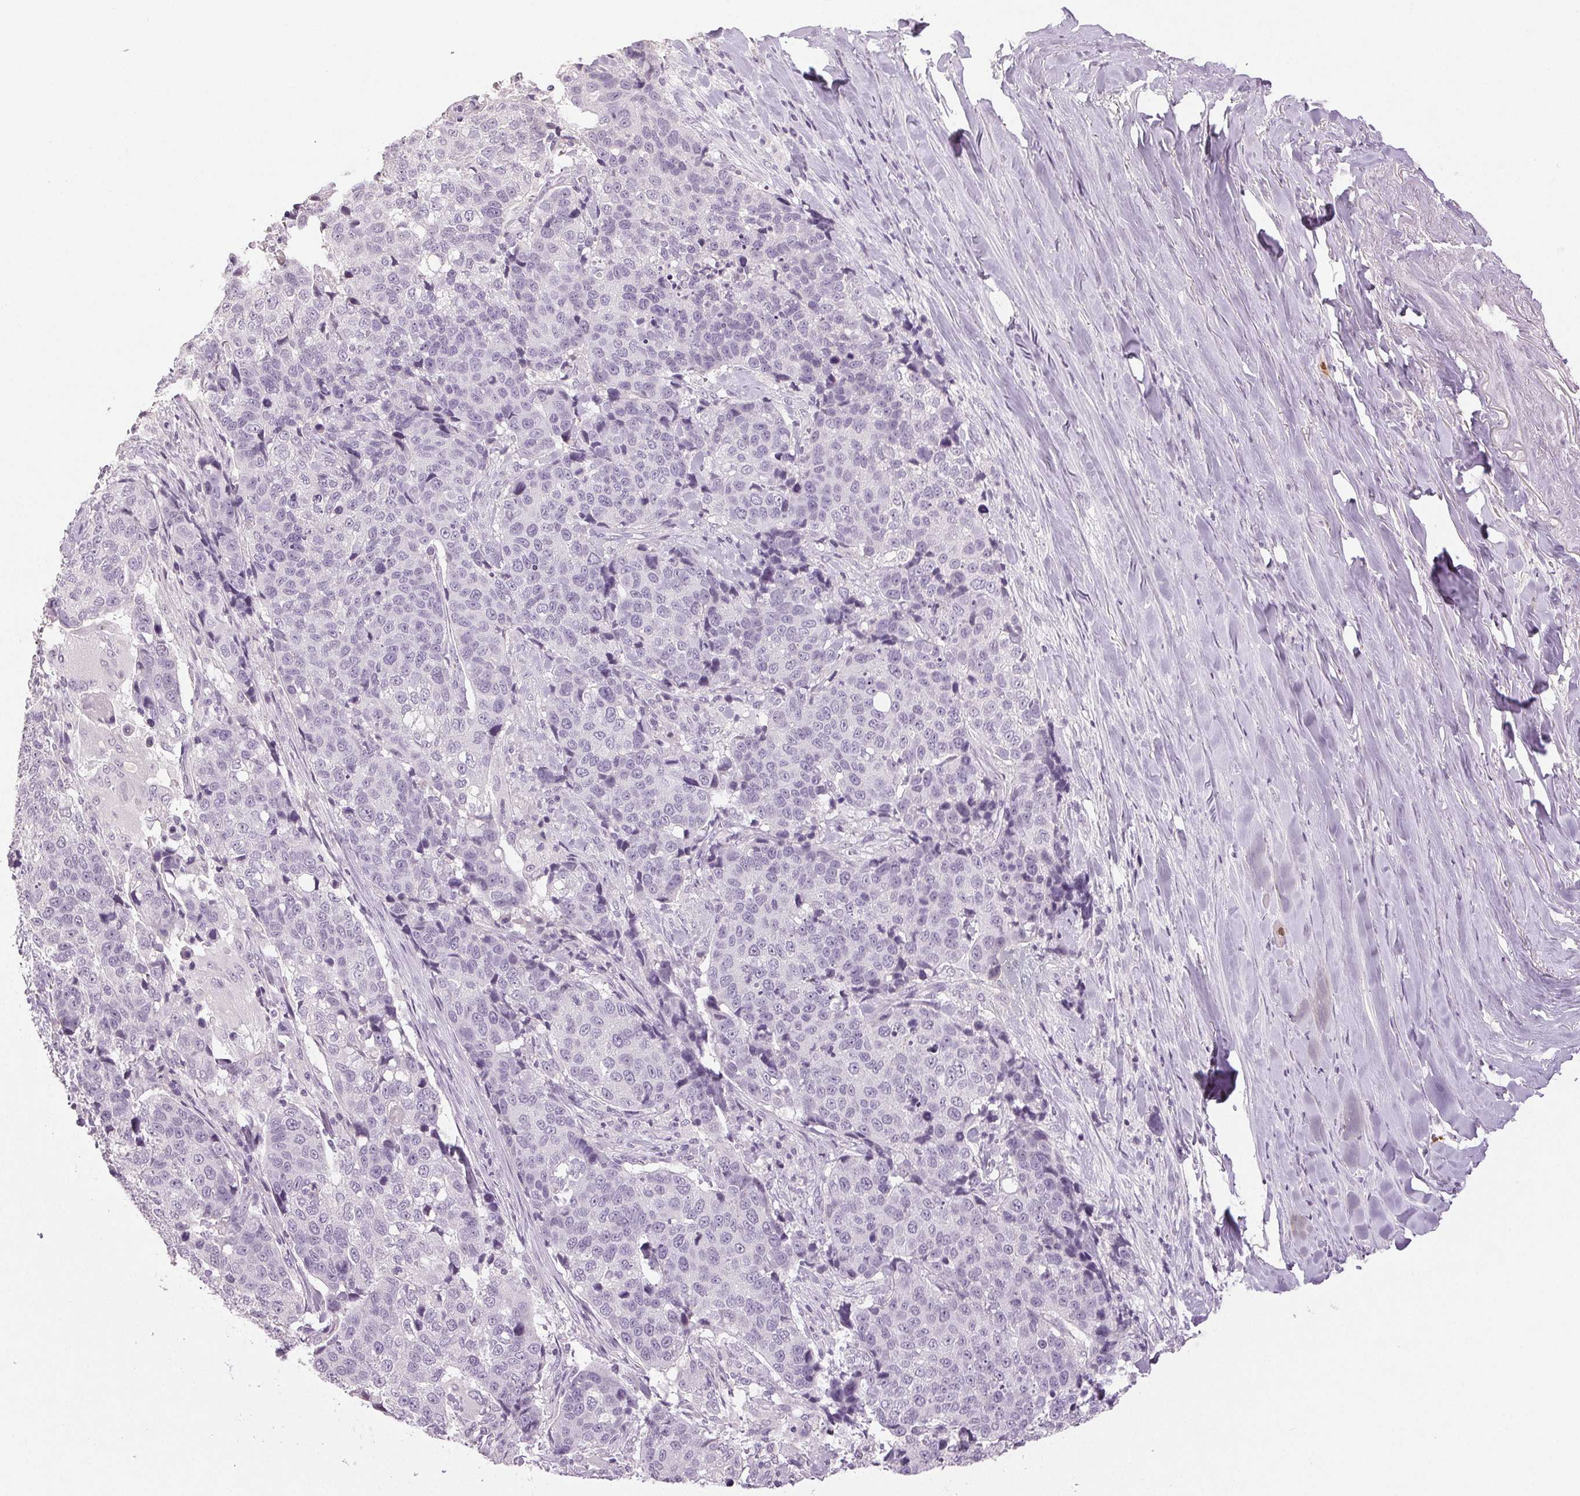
{"staining": {"intensity": "negative", "quantity": "none", "location": "none"}, "tissue": "lung cancer", "cell_type": "Tumor cells", "image_type": "cancer", "snomed": [{"axis": "morphology", "description": "Squamous cell carcinoma, NOS"}, {"axis": "topography", "description": "Lymph node"}, {"axis": "topography", "description": "Lung"}], "caption": "Immunohistochemistry photomicrograph of human lung cancer (squamous cell carcinoma) stained for a protein (brown), which reveals no staining in tumor cells.", "gene": "LTF", "patient": {"sex": "male", "age": 61}}